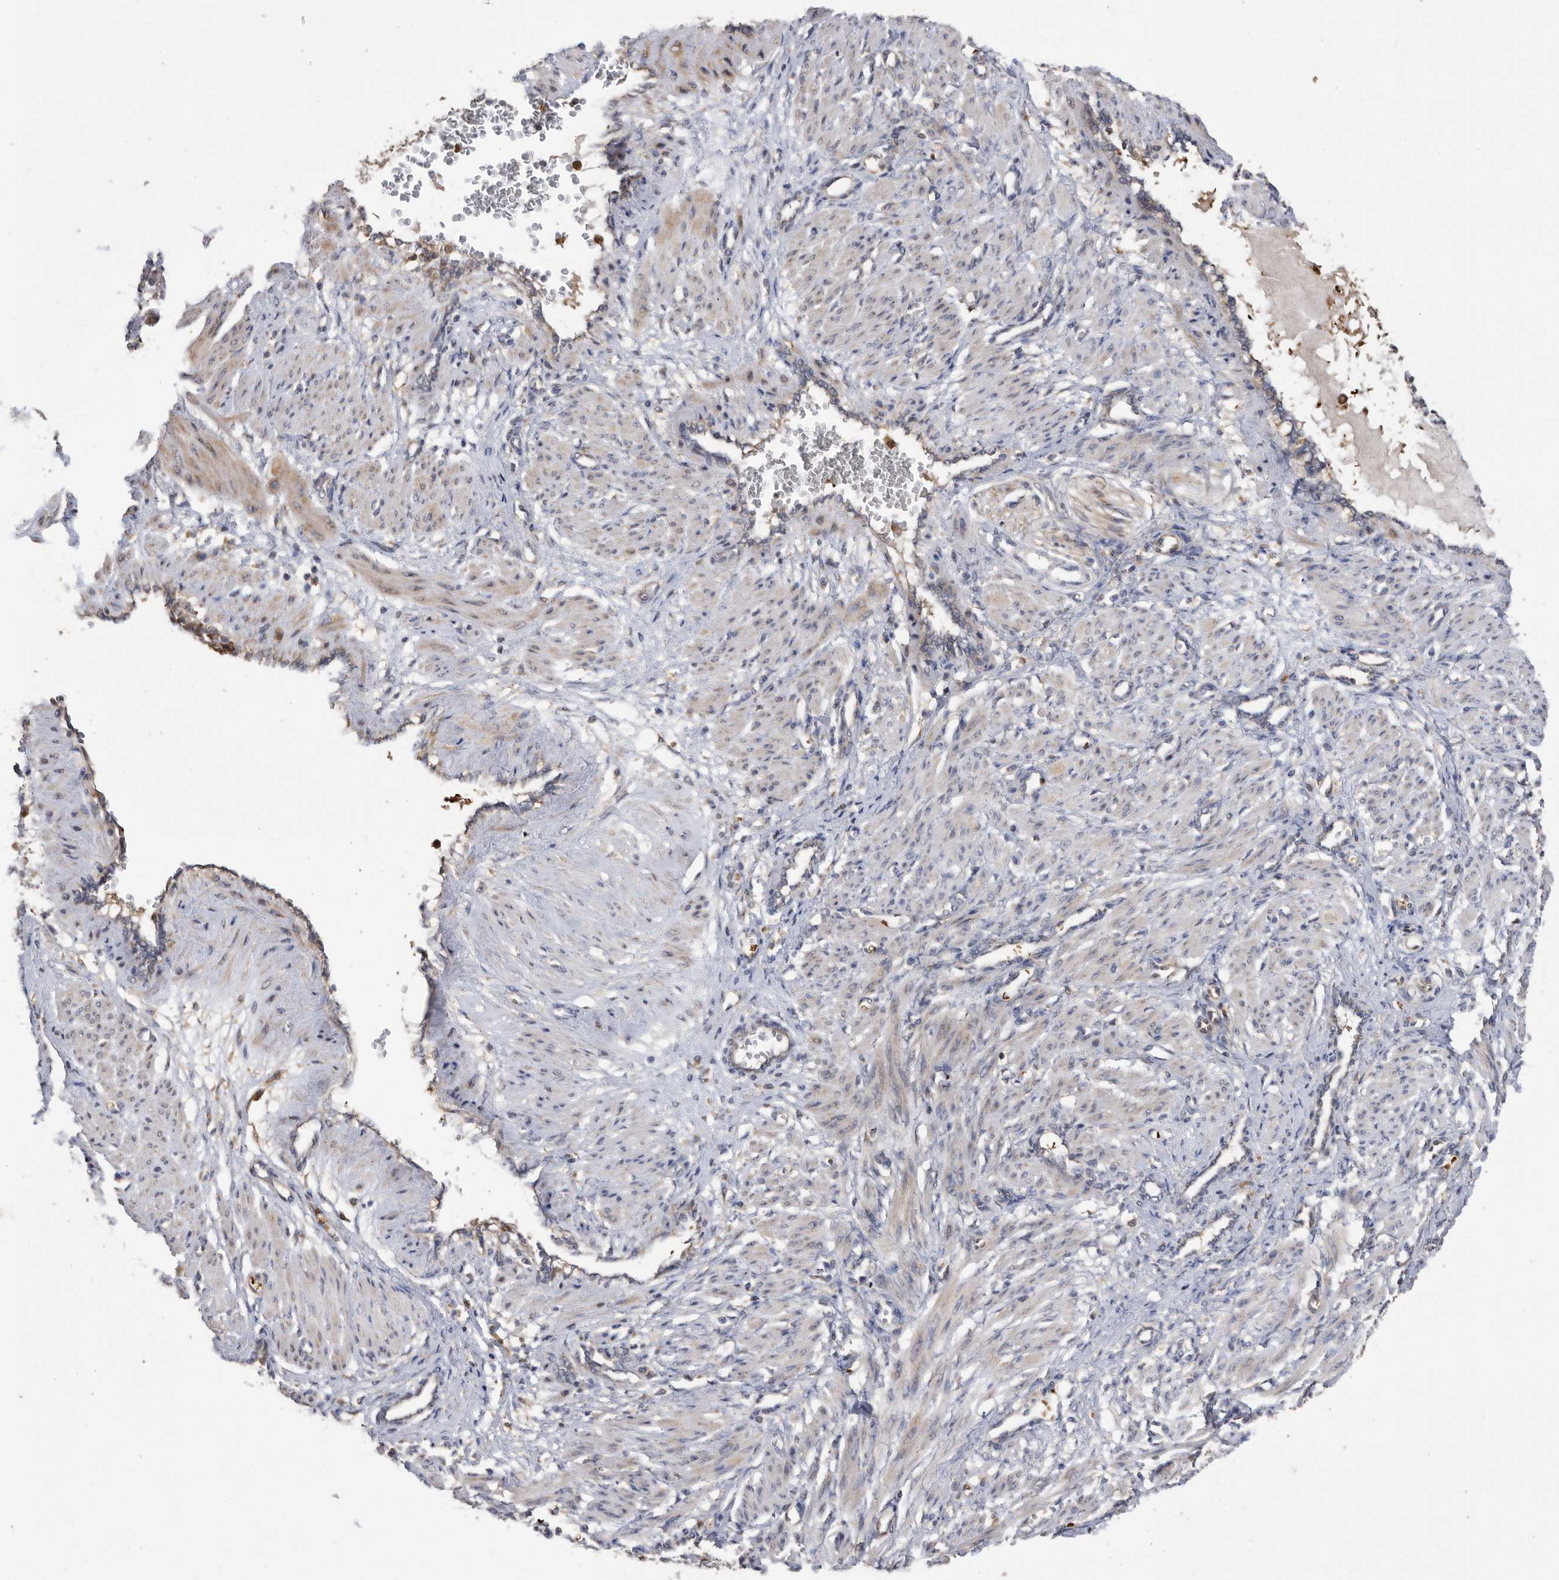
{"staining": {"intensity": "weak", "quantity": "25%-75%", "location": "cytoplasmic/membranous"}, "tissue": "smooth muscle", "cell_type": "Smooth muscle cells", "image_type": "normal", "snomed": [{"axis": "morphology", "description": "Normal tissue, NOS"}, {"axis": "topography", "description": "Endometrium"}], "caption": "Brown immunohistochemical staining in unremarkable smooth muscle displays weak cytoplasmic/membranous expression in about 25%-75% of smooth muscle cells.", "gene": "CRISPLD2", "patient": {"sex": "female", "age": 33}}